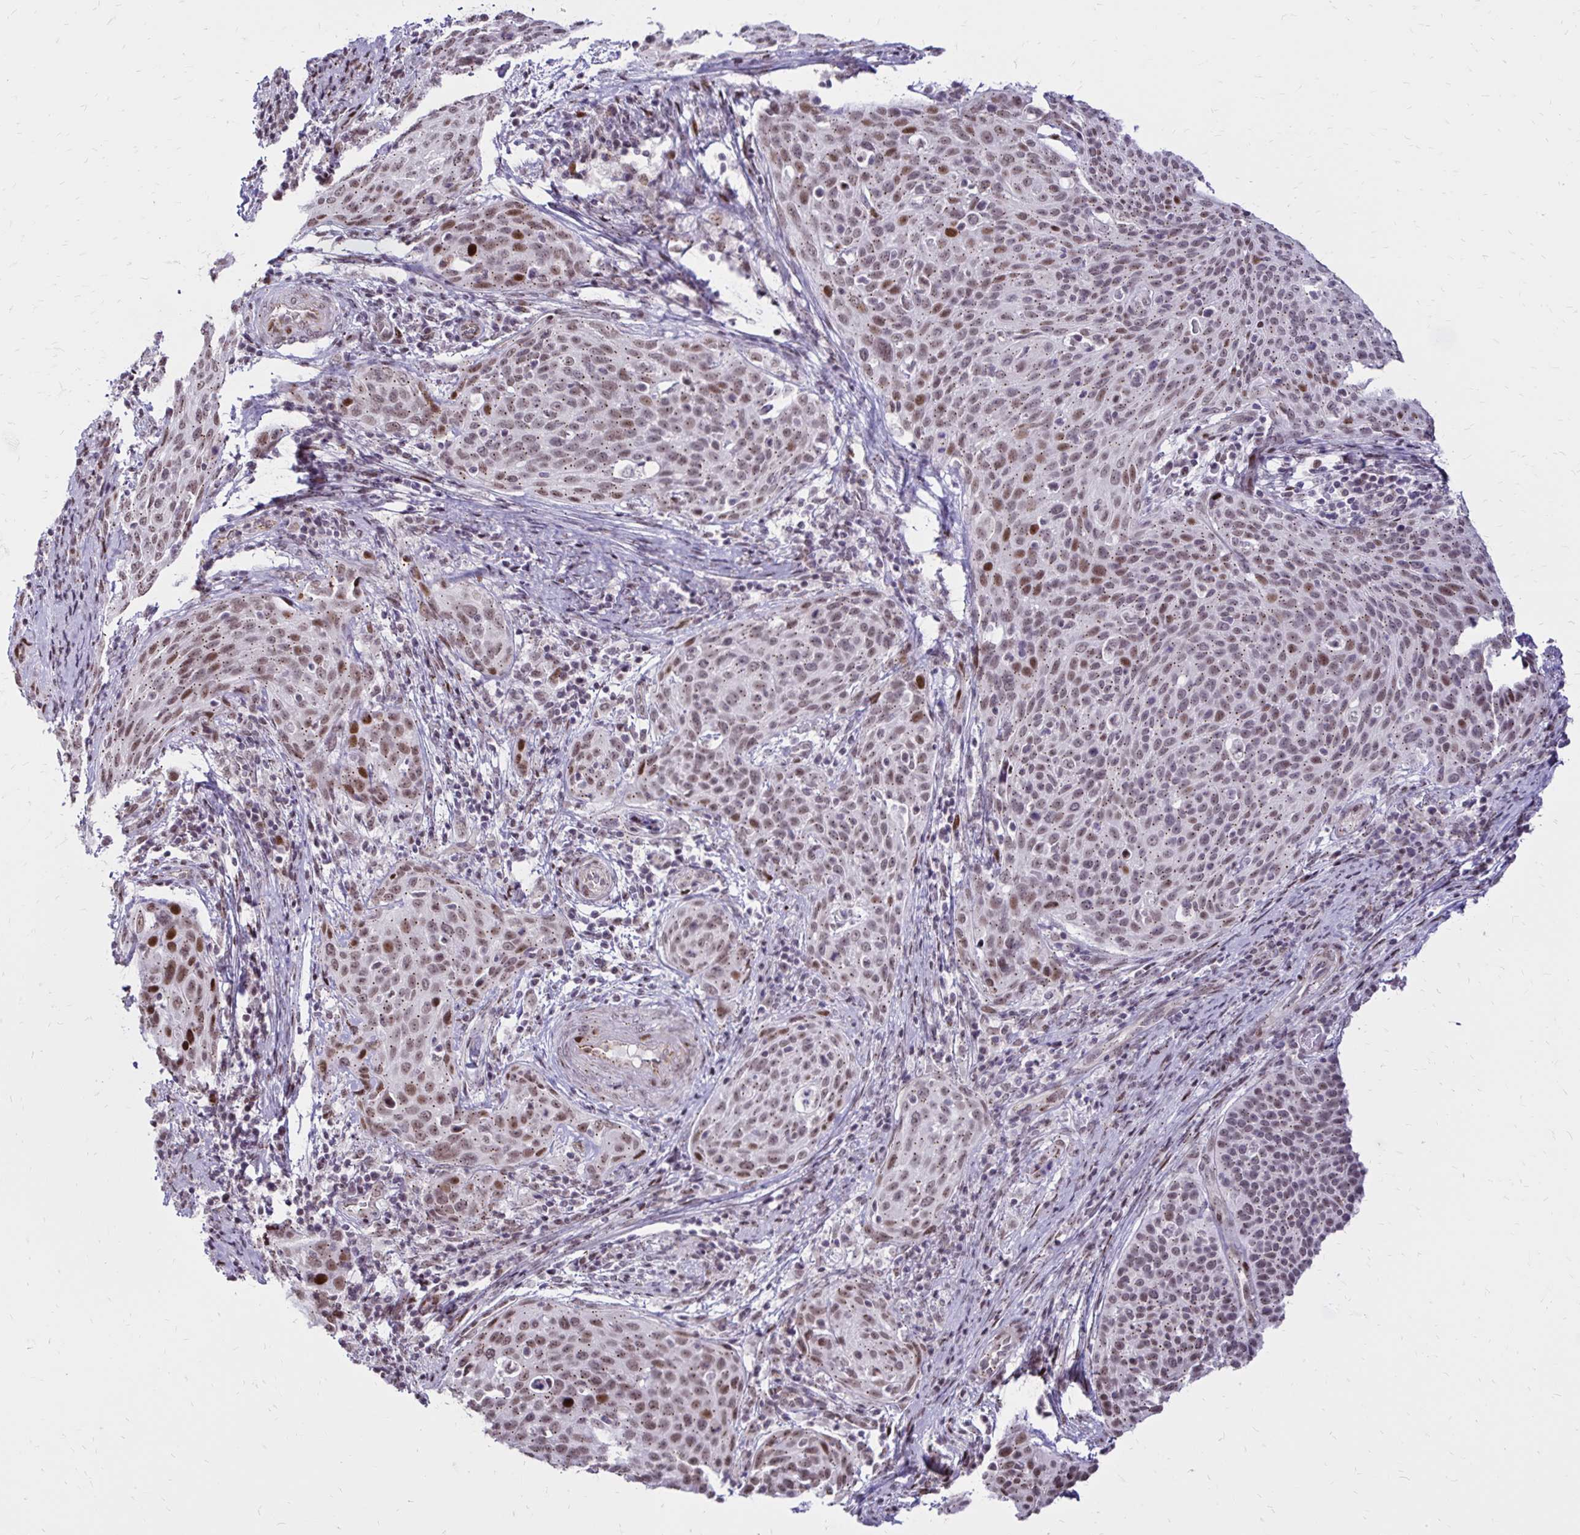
{"staining": {"intensity": "weak", "quantity": "25%-75%", "location": "cytoplasmic/membranous,nuclear"}, "tissue": "cervical cancer", "cell_type": "Tumor cells", "image_type": "cancer", "snomed": [{"axis": "morphology", "description": "Squamous cell carcinoma, NOS"}, {"axis": "topography", "description": "Cervix"}], "caption": "This is a photomicrograph of immunohistochemistry (IHC) staining of squamous cell carcinoma (cervical), which shows weak positivity in the cytoplasmic/membranous and nuclear of tumor cells.", "gene": "TOB1", "patient": {"sex": "female", "age": 31}}